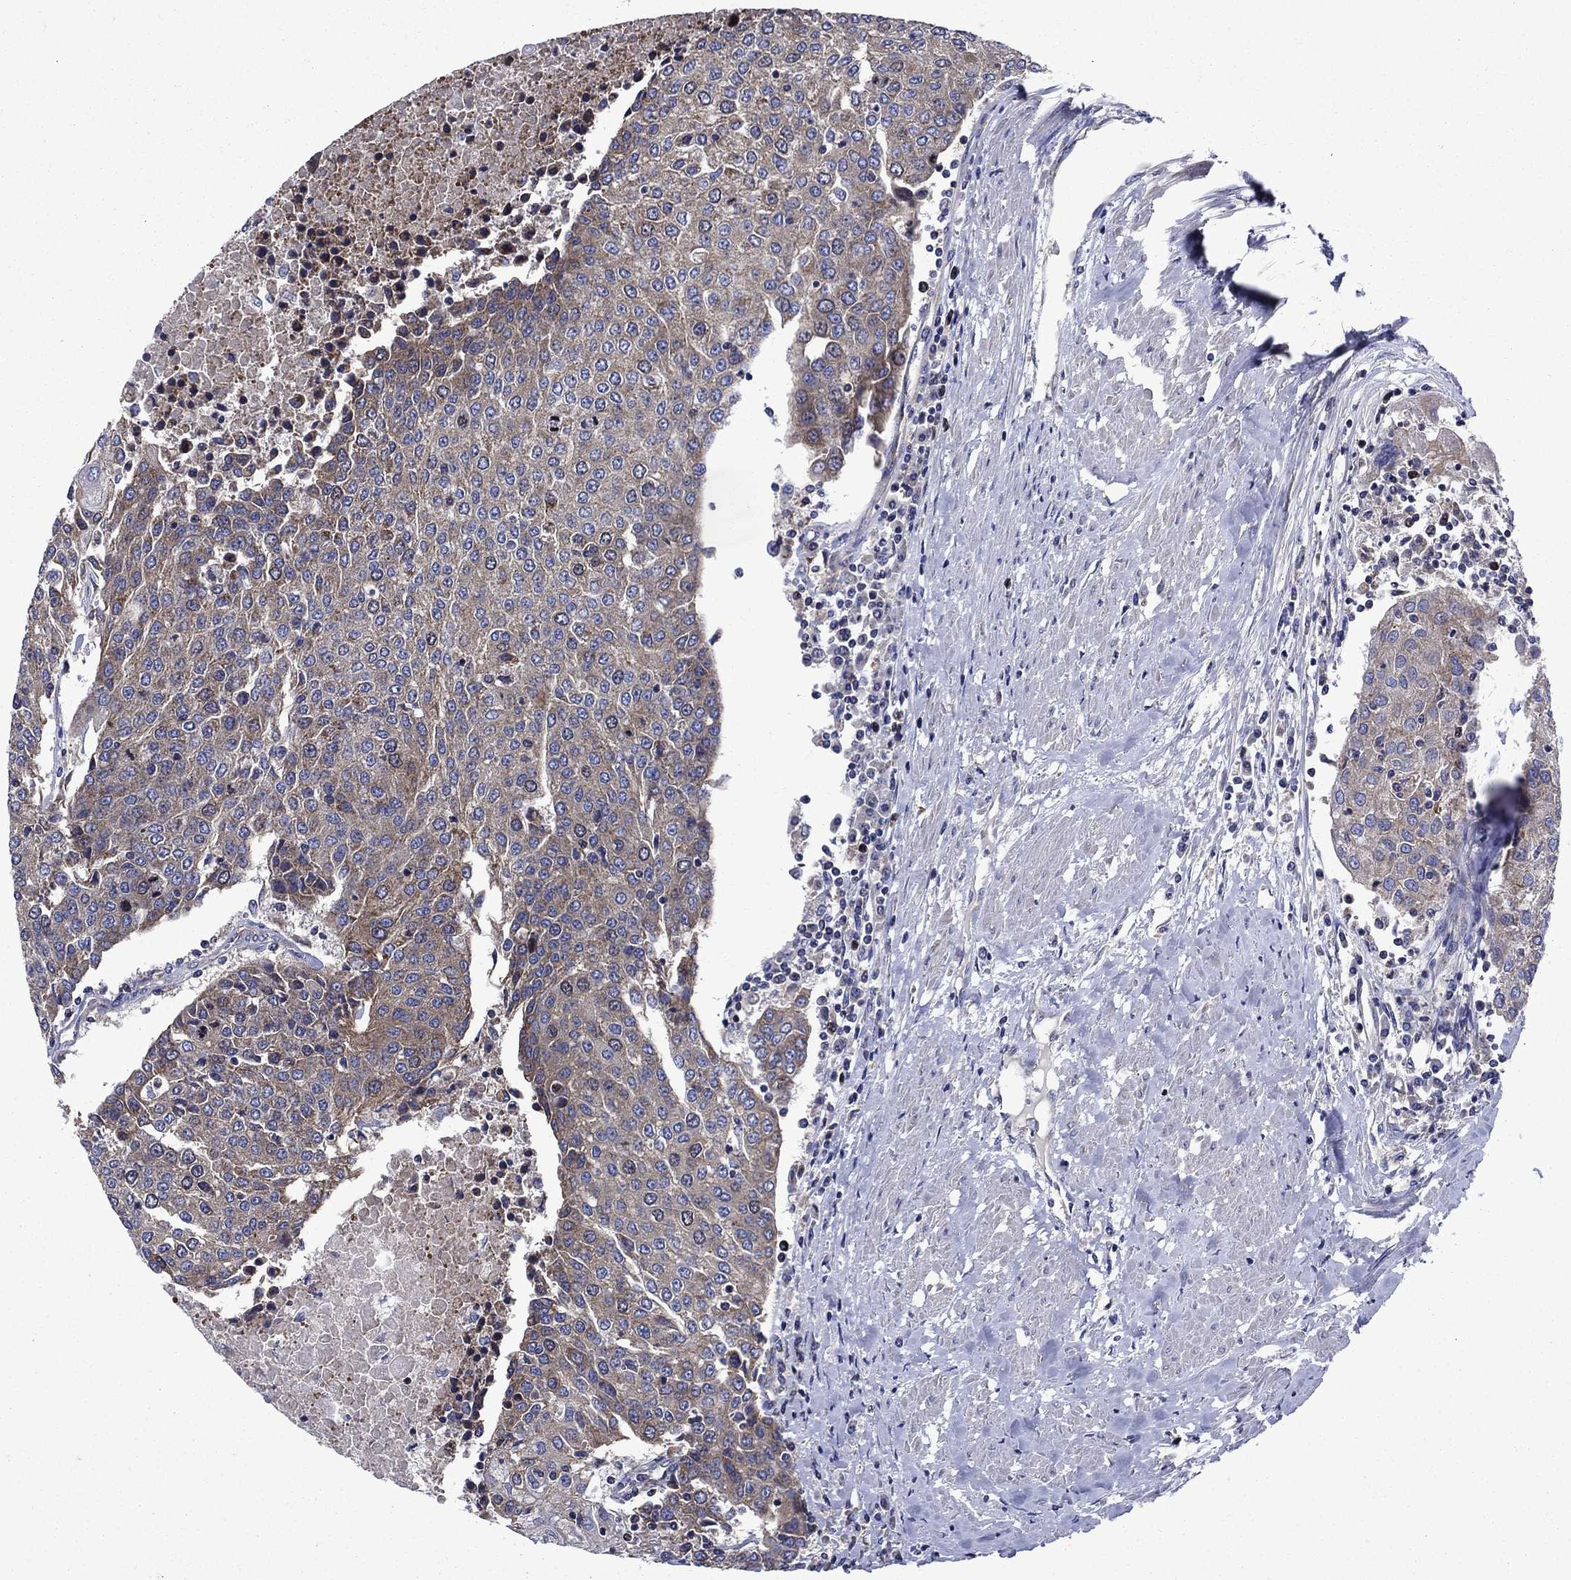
{"staining": {"intensity": "weak", "quantity": "25%-75%", "location": "cytoplasmic/membranous"}, "tissue": "urothelial cancer", "cell_type": "Tumor cells", "image_type": "cancer", "snomed": [{"axis": "morphology", "description": "Urothelial carcinoma, High grade"}, {"axis": "topography", "description": "Urinary bladder"}], "caption": "A micrograph showing weak cytoplasmic/membranous staining in about 25%-75% of tumor cells in high-grade urothelial carcinoma, as visualized by brown immunohistochemical staining.", "gene": "KIF22", "patient": {"sex": "female", "age": 85}}